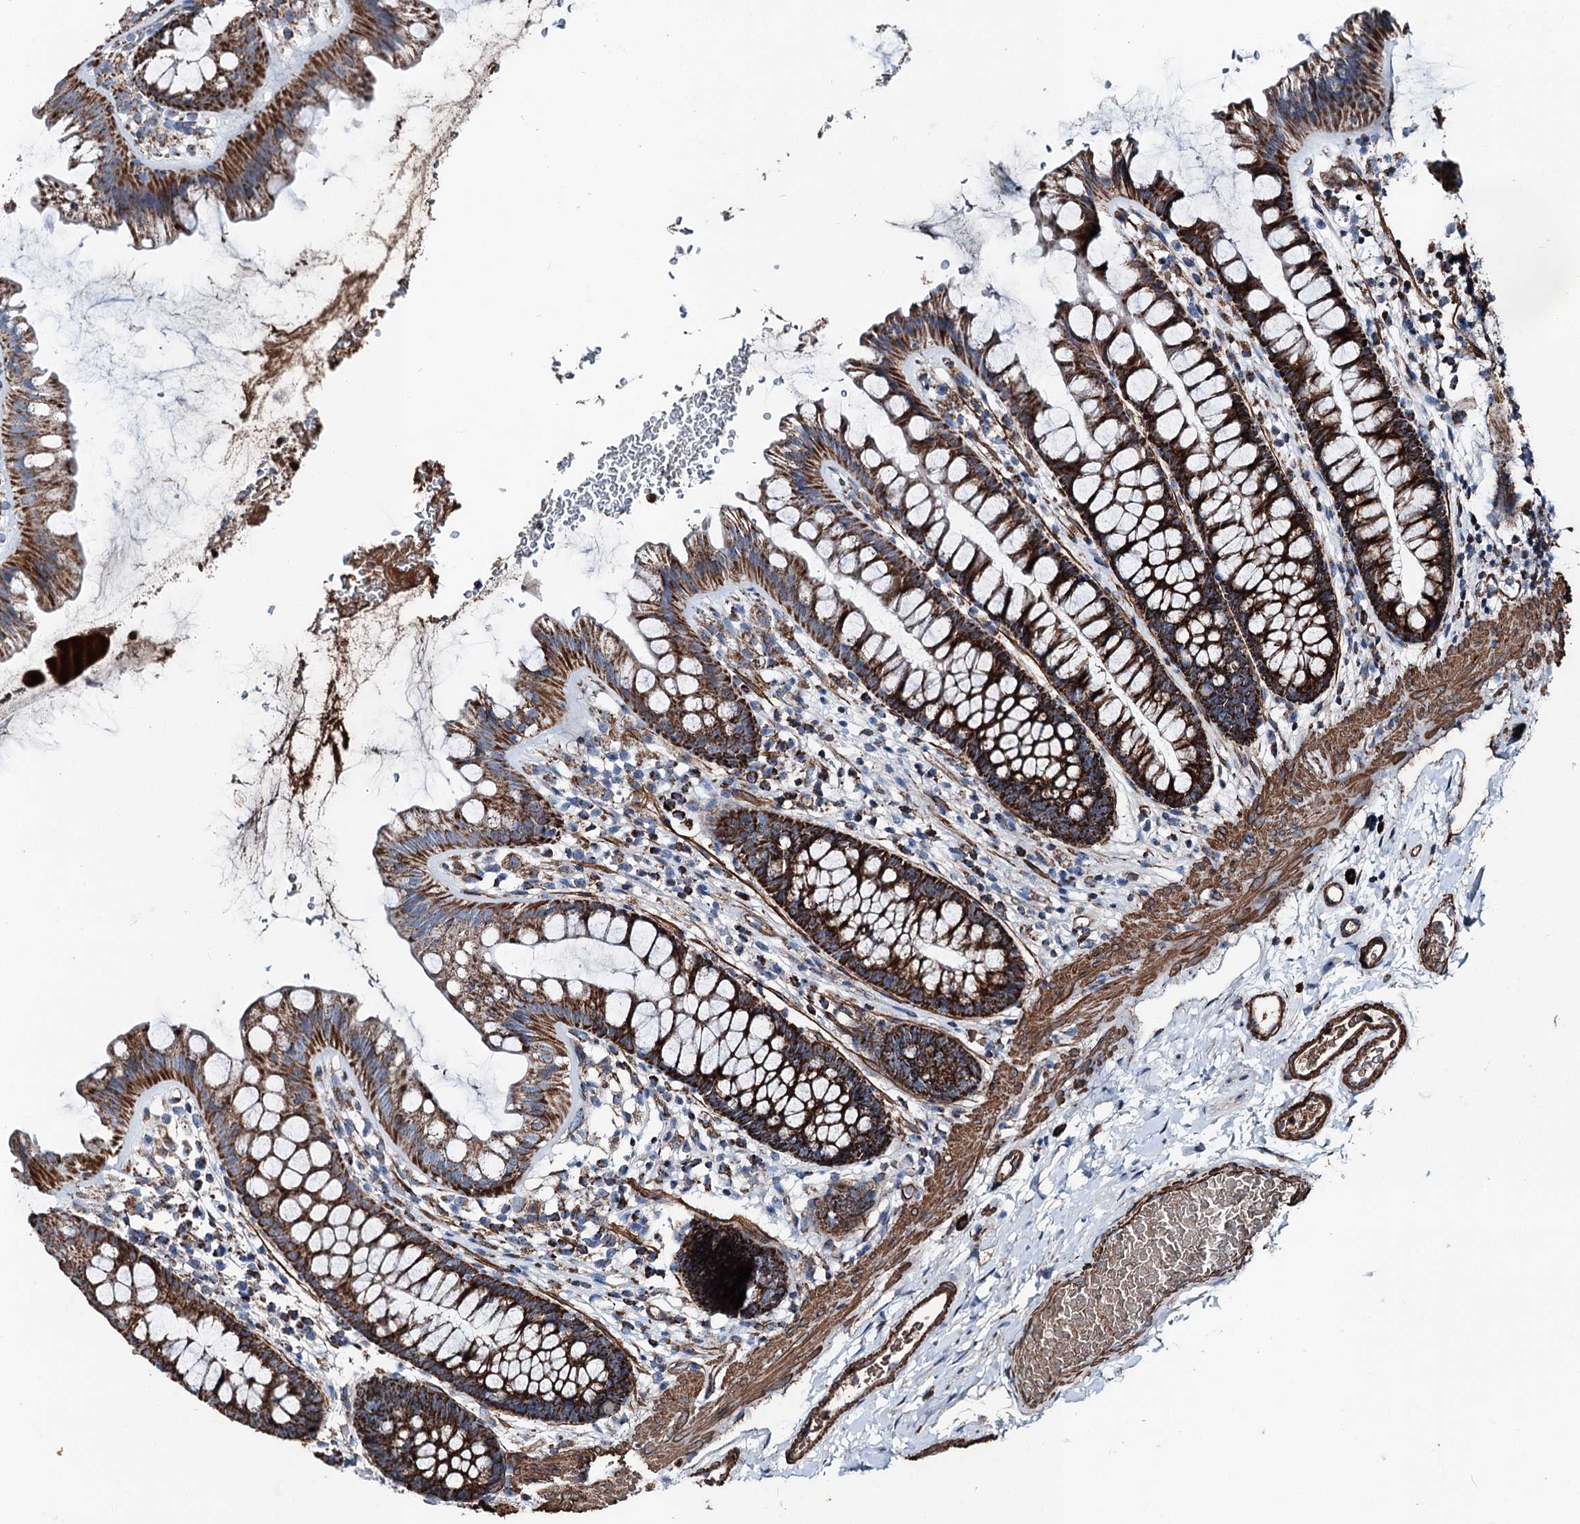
{"staining": {"intensity": "strong", "quantity": ">75%", "location": "cytoplasmic/membranous"}, "tissue": "colon", "cell_type": "Endothelial cells", "image_type": "normal", "snomed": [{"axis": "morphology", "description": "Normal tissue, NOS"}, {"axis": "topography", "description": "Colon"}], "caption": "Endothelial cells exhibit high levels of strong cytoplasmic/membranous positivity in approximately >75% of cells in normal colon.", "gene": "DDIAS", "patient": {"sex": "female", "age": 62}}